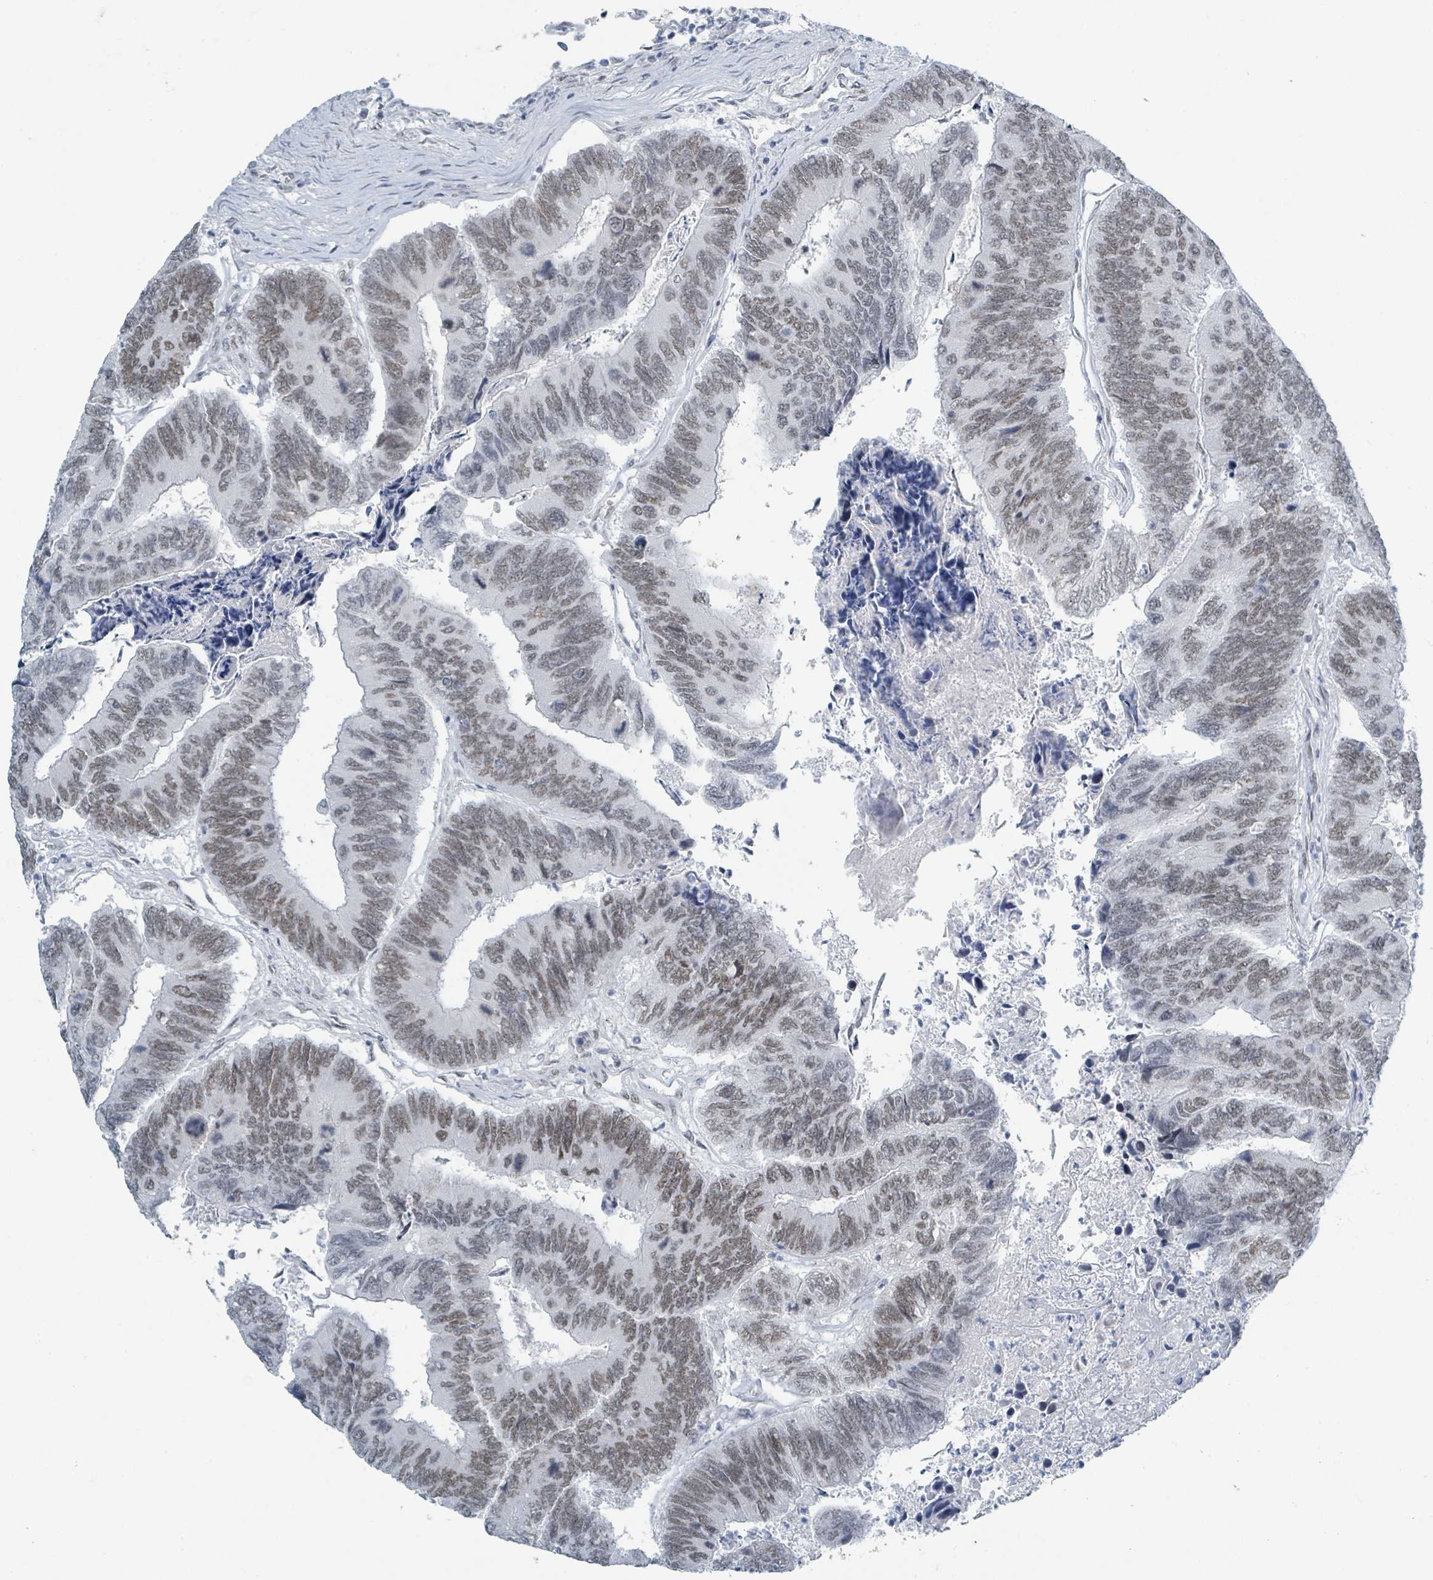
{"staining": {"intensity": "moderate", "quantity": ">75%", "location": "nuclear"}, "tissue": "colorectal cancer", "cell_type": "Tumor cells", "image_type": "cancer", "snomed": [{"axis": "morphology", "description": "Adenocarcinoma, NOS"}, {"axis": "topography", "description": "Colon"}], "caption": "Approximately >75% of tumor cells in human adenocarcinoma (colorectal) demonstrate moderate nuclear protein staining as visualized by brown immunohistochemical staining.", "gene": "EHMT2", "patient": {"sex": "female", "age": 67}}